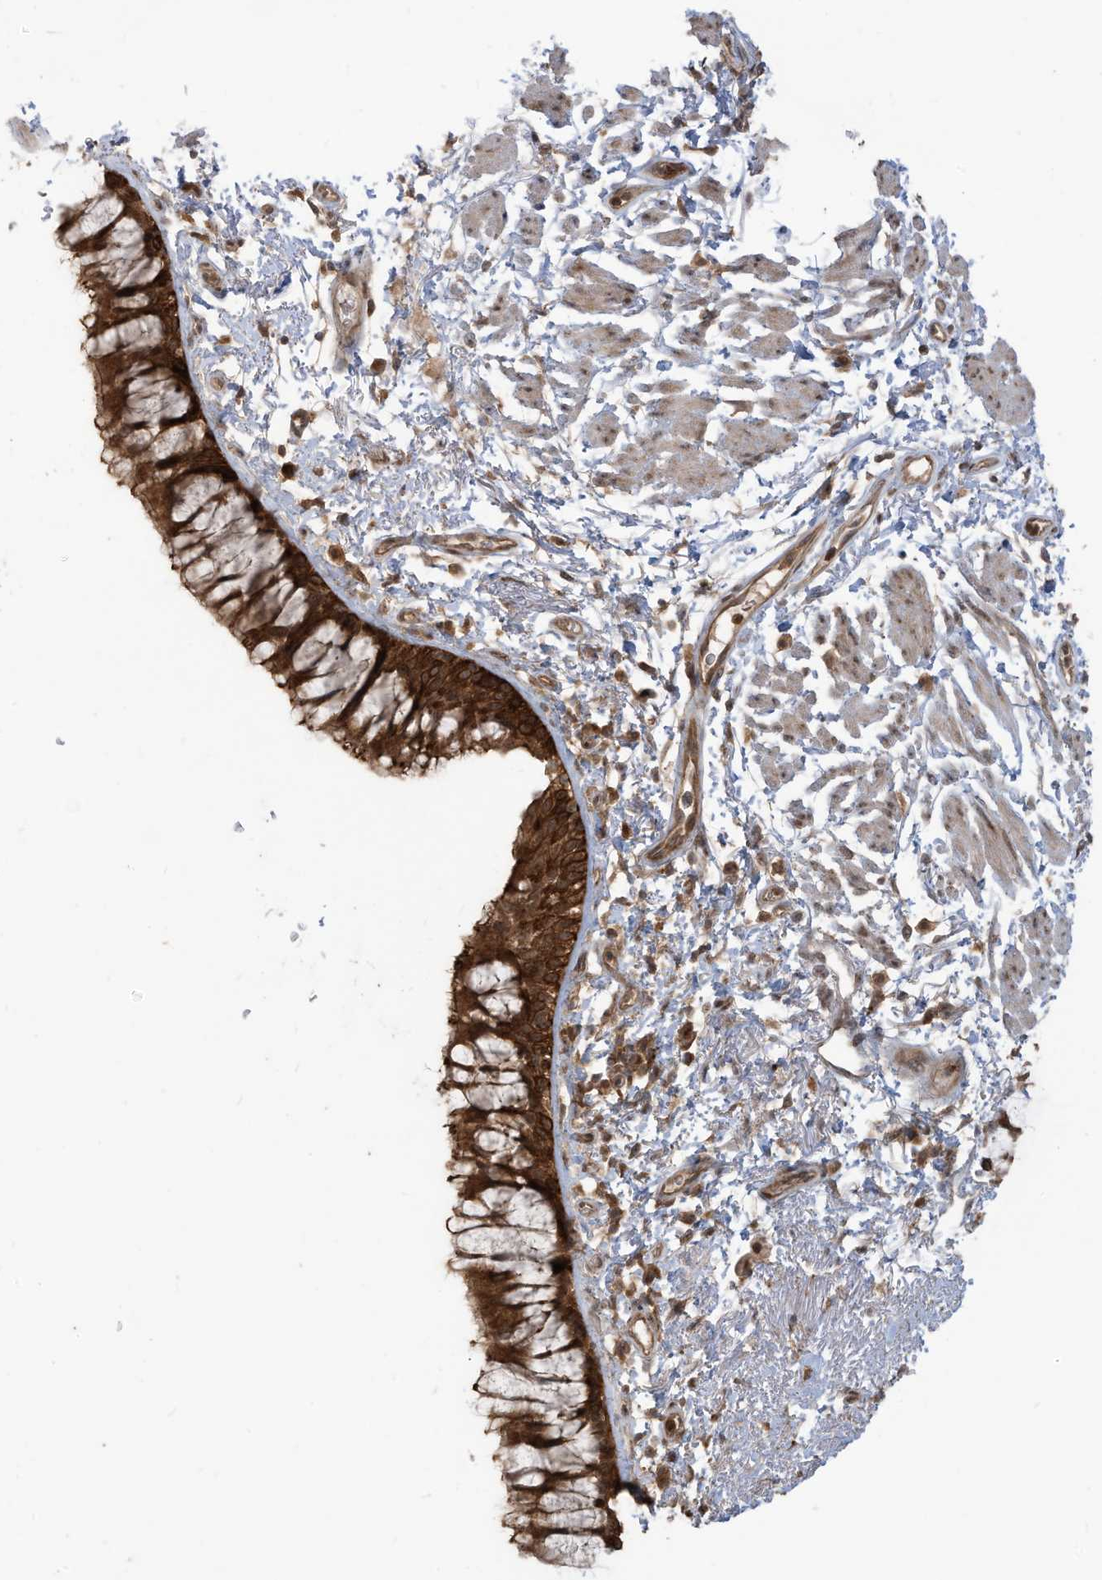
{"staining": {"intensity": "strong", "quantity": ">75%", "location": "cytoplasmic/membranous"}, "tissue": "bronchus", "cell_type": "Respiratory epithelial cells", "image_type": "normal", "snomed": [{"axis": "morphology", "description": "Normal tissue, NOS"}, {"axis": "topography", "description": "Cartilage tissue"}, {"axis": "topography", "description": "Bronchus"}], "caption": "Protein expression analysis of benign human bronchus reveals strong cytoplasmic/membranous expression in approximately >75% of respiratory epithelial cells. (DAB IHC with brightfield microscopy, high magnification).", "gene": "CARF", "patient": {"sex": "female", "age": 73}}